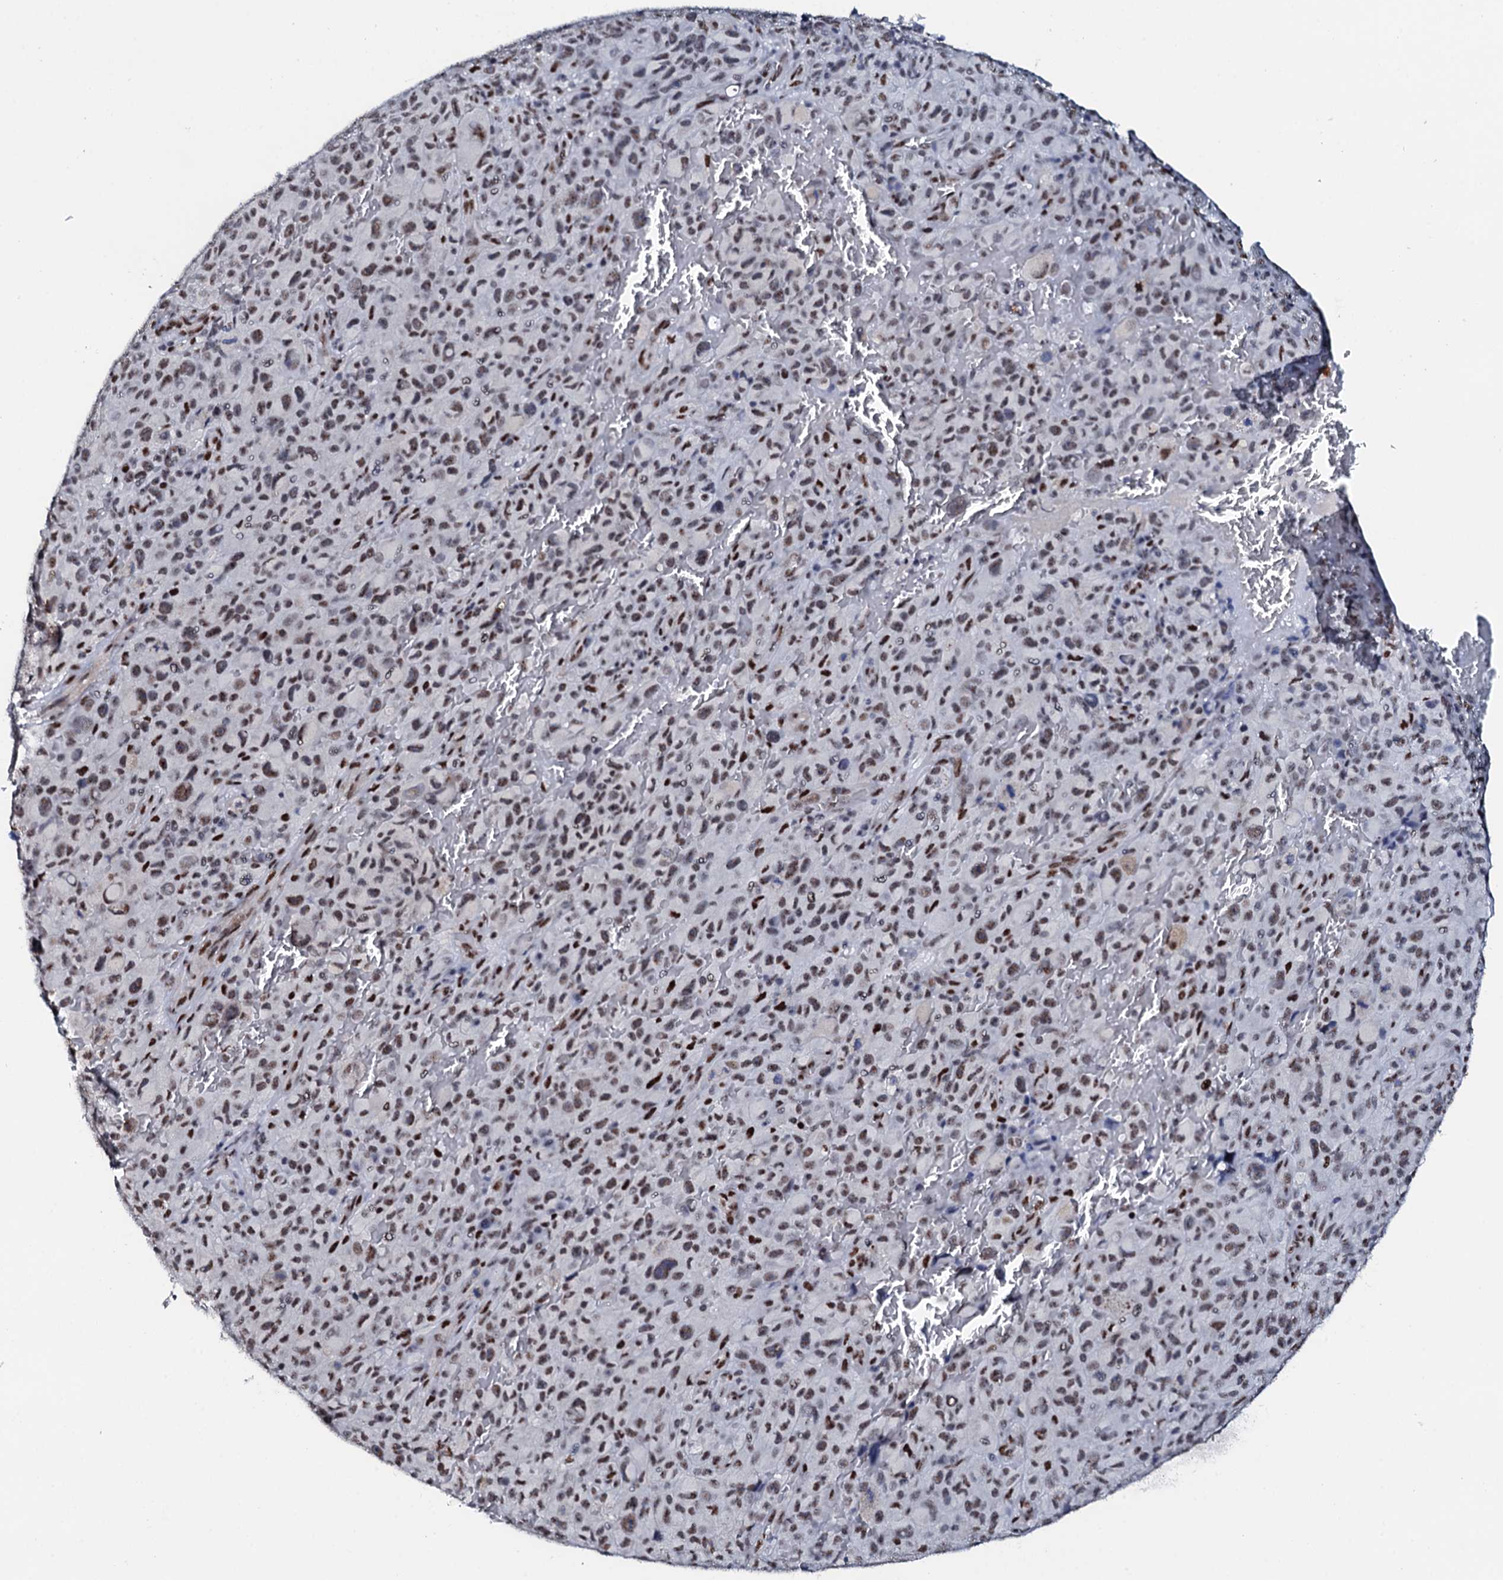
{"staining": {"intensity": "moderate", "quantity": ">75%", "location": "nuclear"}, "tissue": "melanoma", "cell_type": "Tumor cells", "image_type": "cancer", "snomed": [{"axis": "morphology", "description": "Malignant melanoma, NOS"}, {"axis": "topography", "description": "Skin"}], "caption": "Malignant melanoma stained with IHC exhibits moderate nuclear expression in approximately >75% of tumor cells.", "gene": "NKAPD1", "patient": {"sex": "female", "age": 82}}